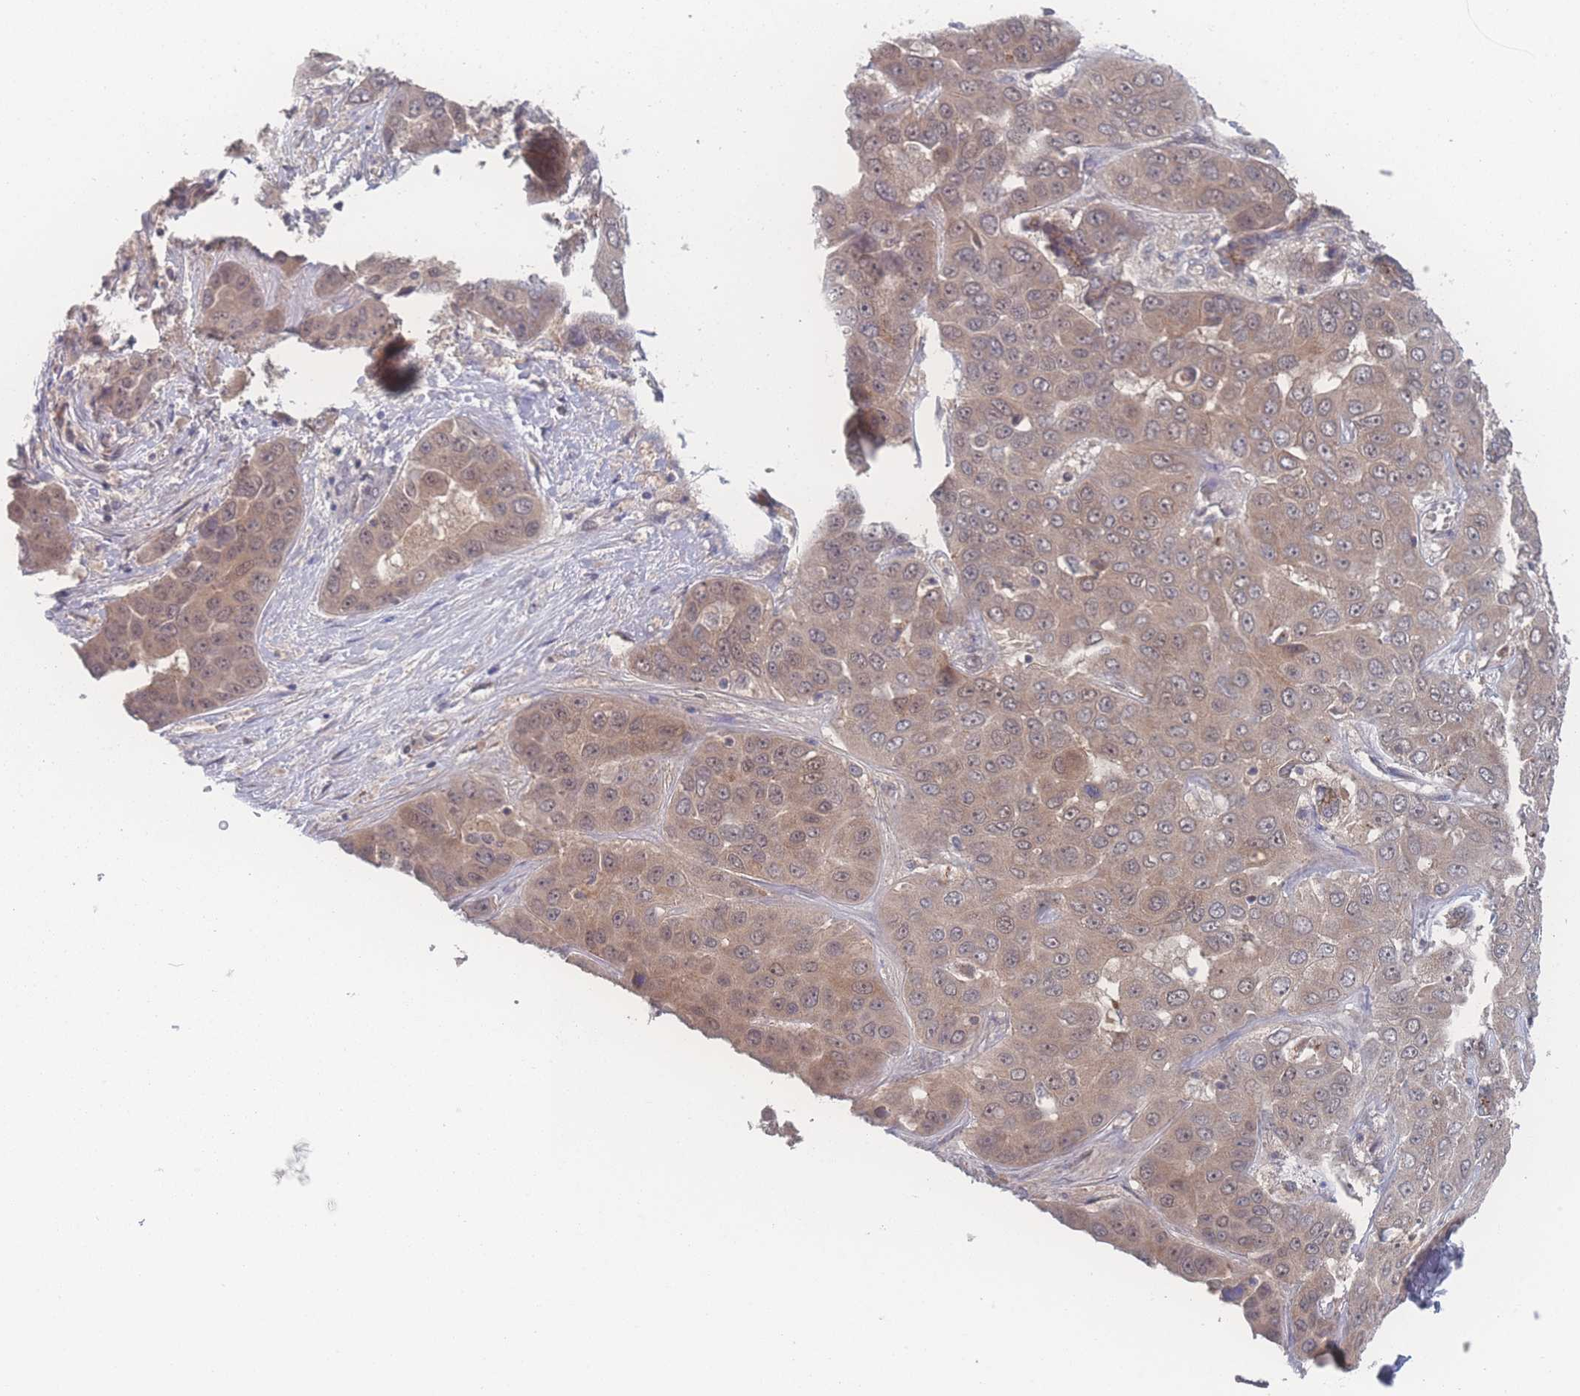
{"staining": {"intensity": "weak", "quantity": ">75%", "location": "cytoplasmic/membranous,nuclear"}, "tissue": "liver cancer", "cell_type": "Tumor cells", "image_type": "cancer", "snomed": [{"axis": "morphology", "description": "Cholangiocarcinoma"}, {"axis": "topography", "description": "Liver"}], "caption": "High-magnification brightfield microscopy of liver cancer (cholangiocarcinoma) stained with DAB (3,3'-diaminobenzidine) (brown) and counterstained with hematoxylin (blue). tumor cells exhibit weak cytoplasmic/membranous and nuclear positivity is seen in about>75% of cells.", "gene": "NBEAL1", "patient": {"sex": "female", "age": 52}}